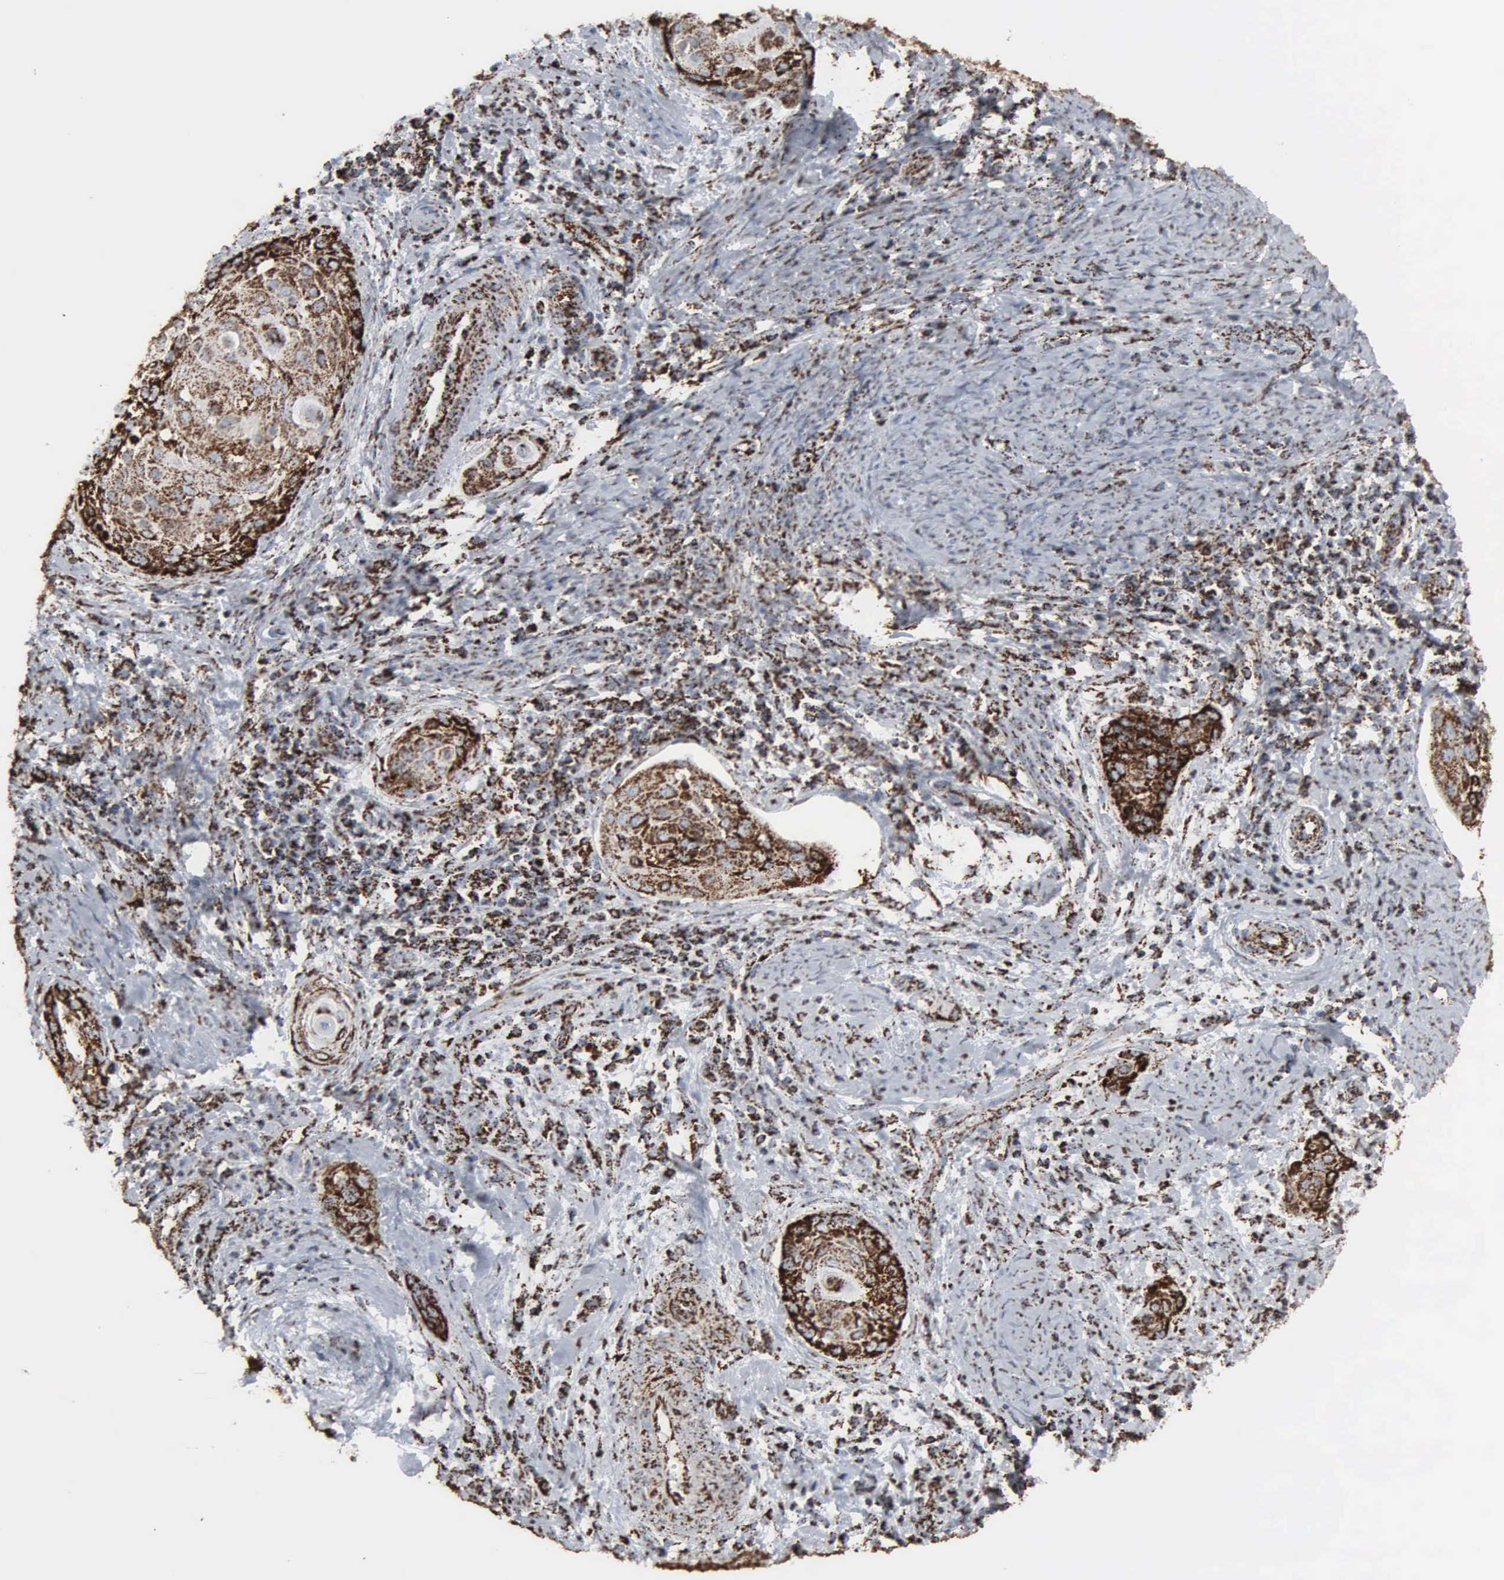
{"staining": {"intensity": "strong", "quantity": ">75%", "location": "cytoplasmic/membranous"}, "tissue": "cervical cancer", "cell_type": "Tumor cells", "image_type": "cancer", "snomed": [{"axis": "morphology", "description": "Squamous cell carcinoma, NOS"}, {"axis": "topography", "description": "Cervix"}], "caption": "Human squamous cell carcinoma (cervical) stained for a protein (brown) displays strong cytoplasmic/membranous positive staining in approximately >75% of tumor cells.", "gene": "HSPA9", "patient": {"sex": "female", "age": 33}}